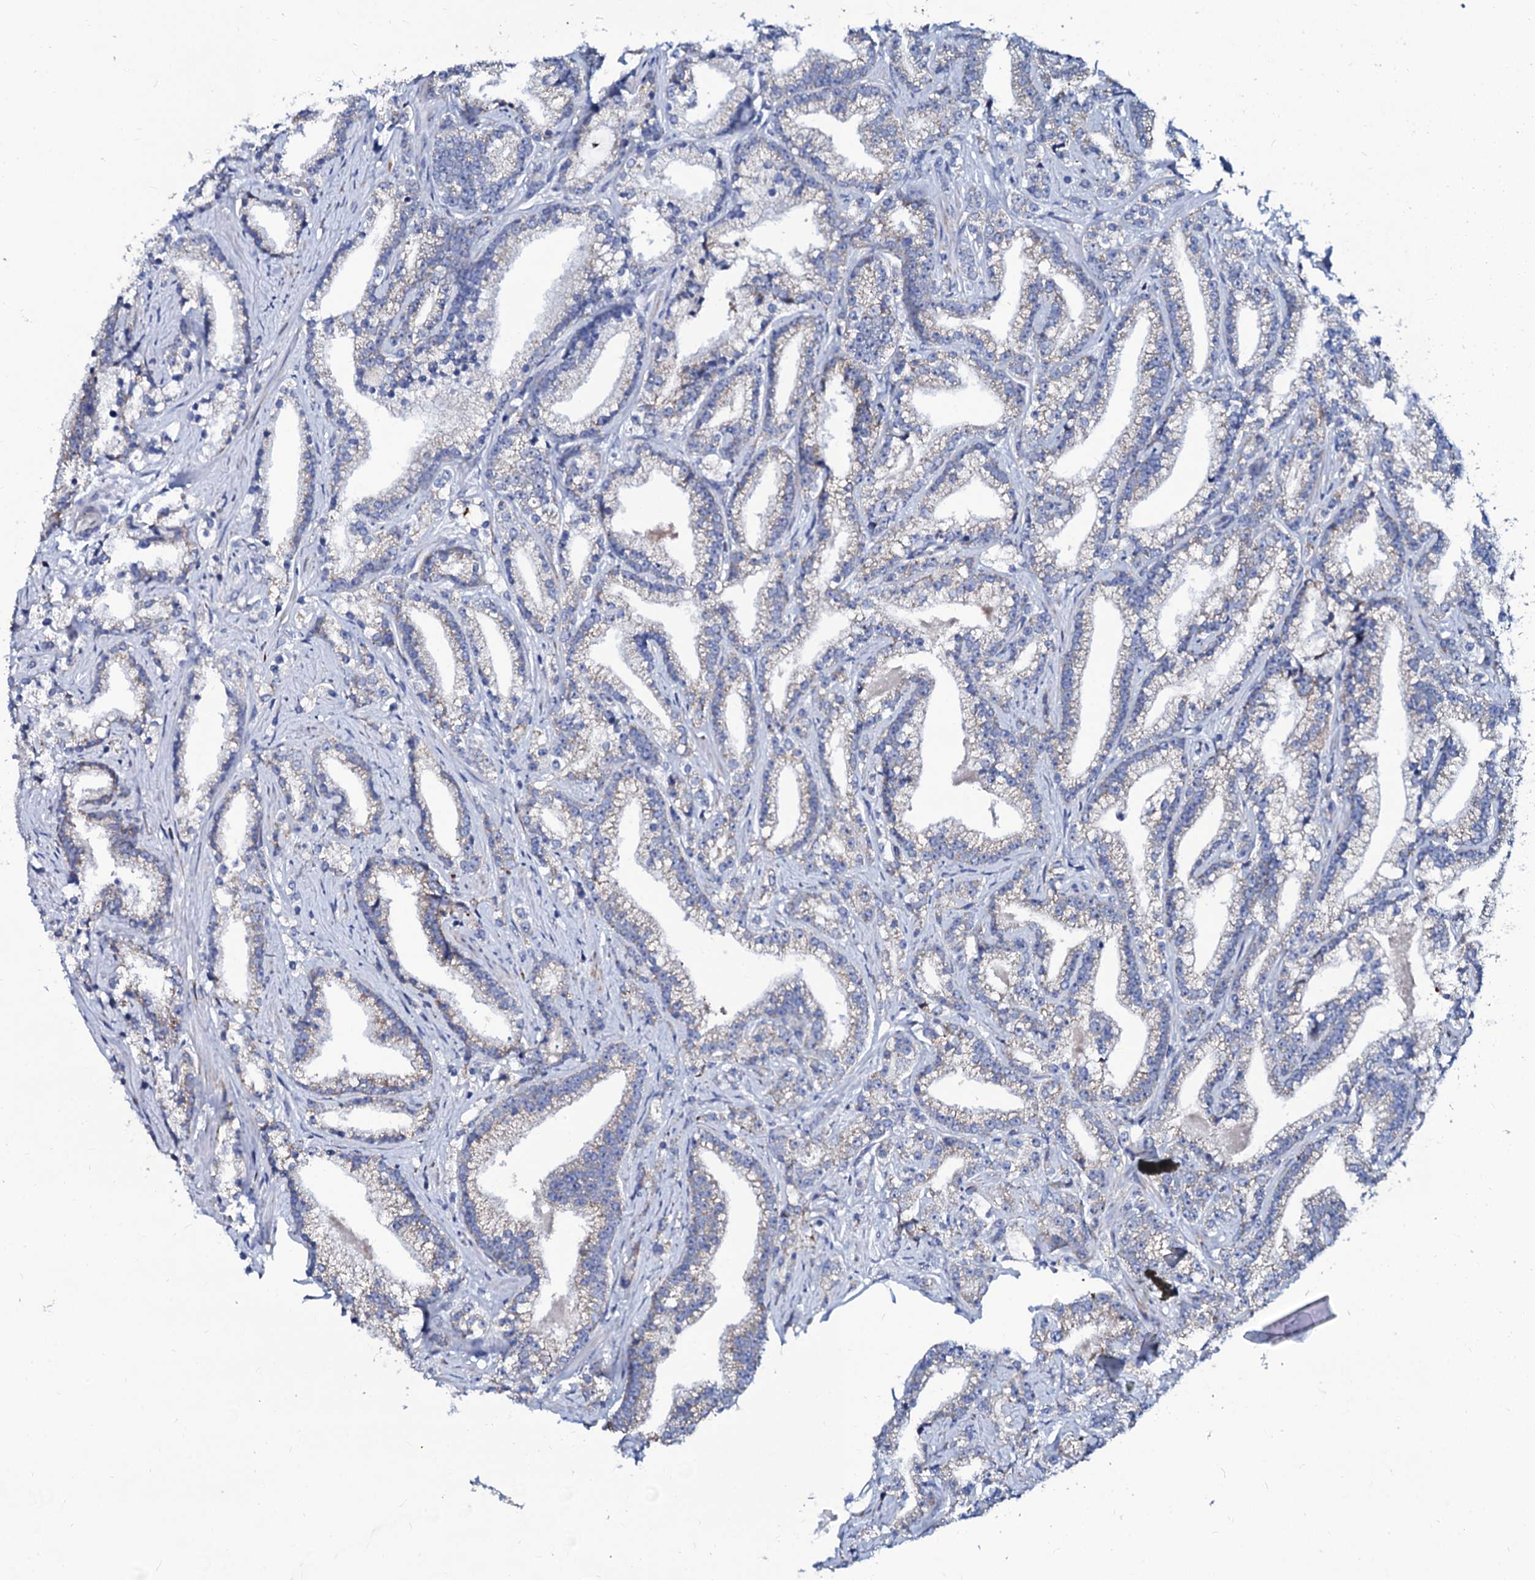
{"staining": {"intensity": "moderate", "quantity": "25%-75%", "location": "cytoplasmic/membranous"}, "tissue": "prostate cancer", "cell_type": "Tumor cells", "image_type": "cancer", "snomed": [{"axis": "morphology", "description": "Adenocarcinoma, High grade"}, {"axis": "topography", "description": "Prostate and seminal vesicle, NOS"}], "caption": "Approximately 25%-75% of tumor cells in prostate adenocarcinoma (high-grade) show moderate cytoplasmic/membranous protein expression as visualized by brown immunohistochemical staining.", "gene": "SLC37A4", "patient": {"sex": "male", "age": 67}}